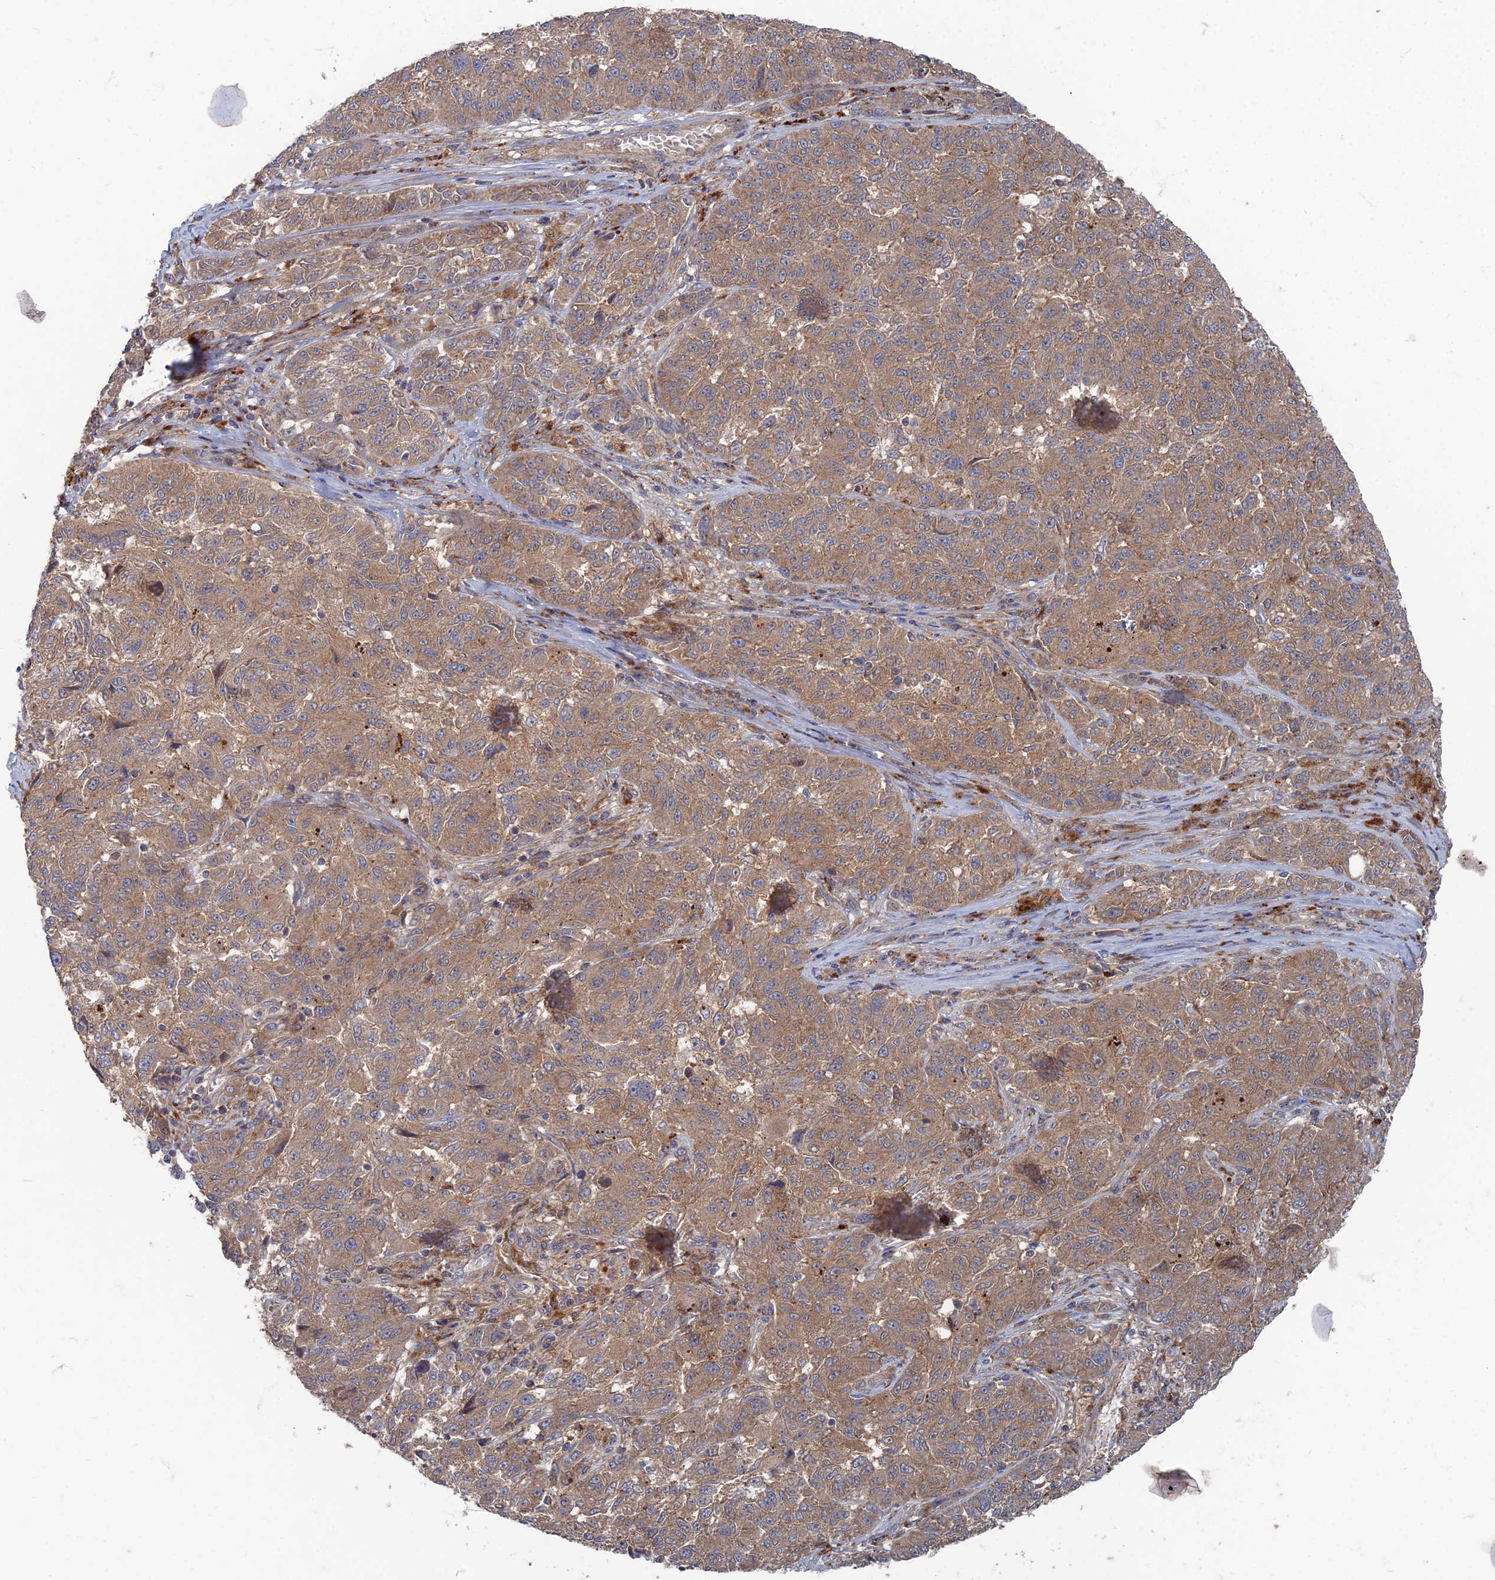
{"staining": {"intensity": "moderate", "quantity": ">75%", "location": "cytoplasmic/membranous"}, "tissue": "melanoma", "cell_type": "Tumor cells", "image_type": "cancer", "snomed": [{"axis": "morphology", "description": "Malignant melanoma, NOS"}, {"axis": "topography", "description": "Skin"}], "caption": "Melanoma stained for a protein shows moderate cytoplasmic/membranous positivity in tumor cells.", "gene": "PPCDC", "patient": {"sex": "male", "age": 53}}